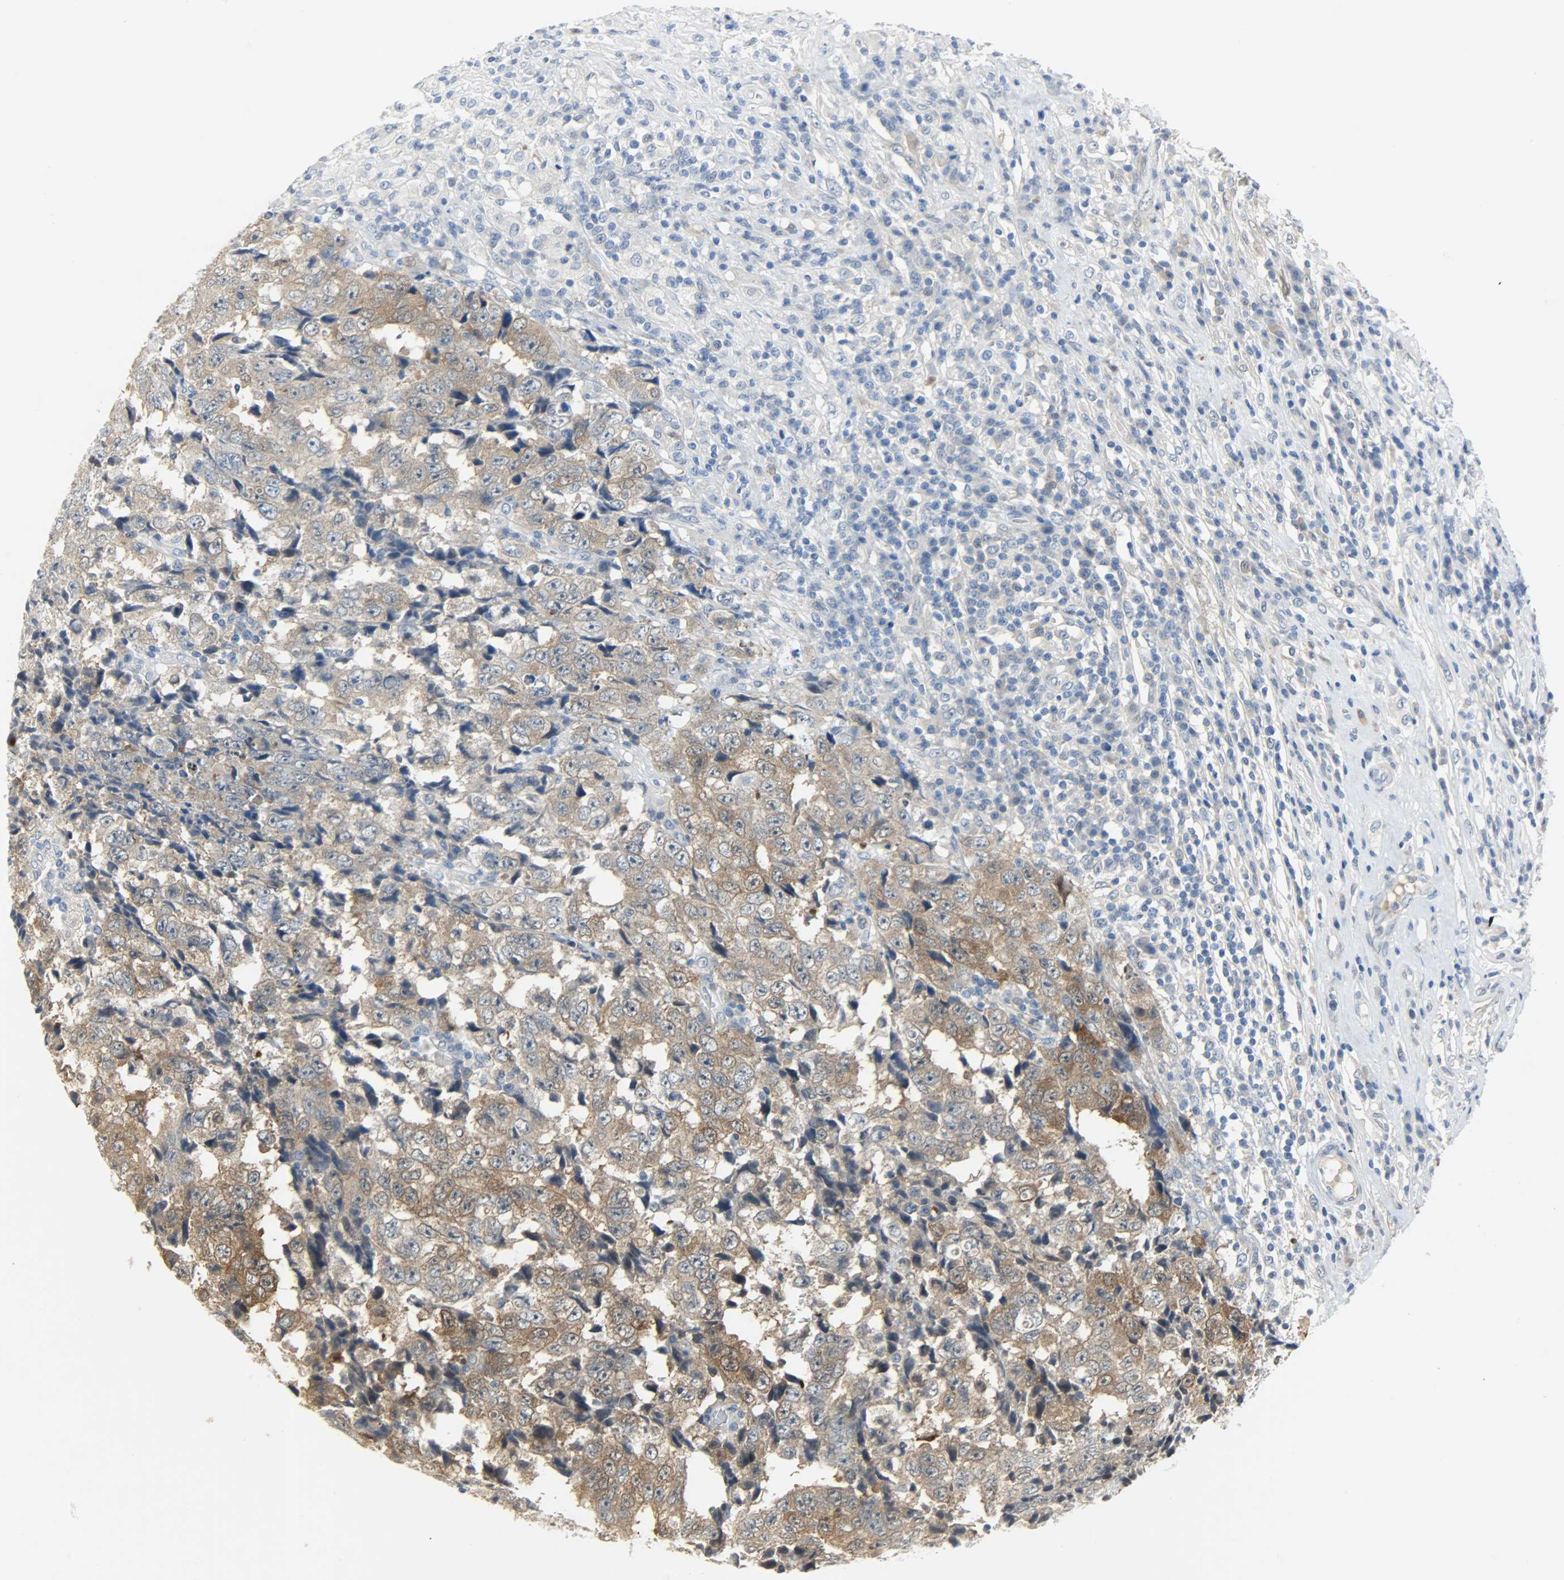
{"staining": {"intensity": "moderate", "quantity": "25%-75%", "location": "cytoplasmic/membranous"}, "tissue": "testis cancer", "cell_type": "Tumor cells", "image_type": "cancer", "snomed": [{"axis": "morphology", "description": "Necrosis, NOS"}, {"axis": "morphology", "description": "Carcinoma, Embryonal, NOS"}, {"axis": "topography", "description": "Testis"}], "caption": "Protein staining displays moderate cytoplasmic/membranous expression in approximately 25%-75% of tumor cells in testis embryonal carcinoma. (Stains: DAB (3,3'-diaminobenzidine) in brown, nuclei in blue, Microscopy: brightfield microscopy at high magnification).", "gene": "EIF4EBP1", "patient": {"sex": "male", "age": 19}}